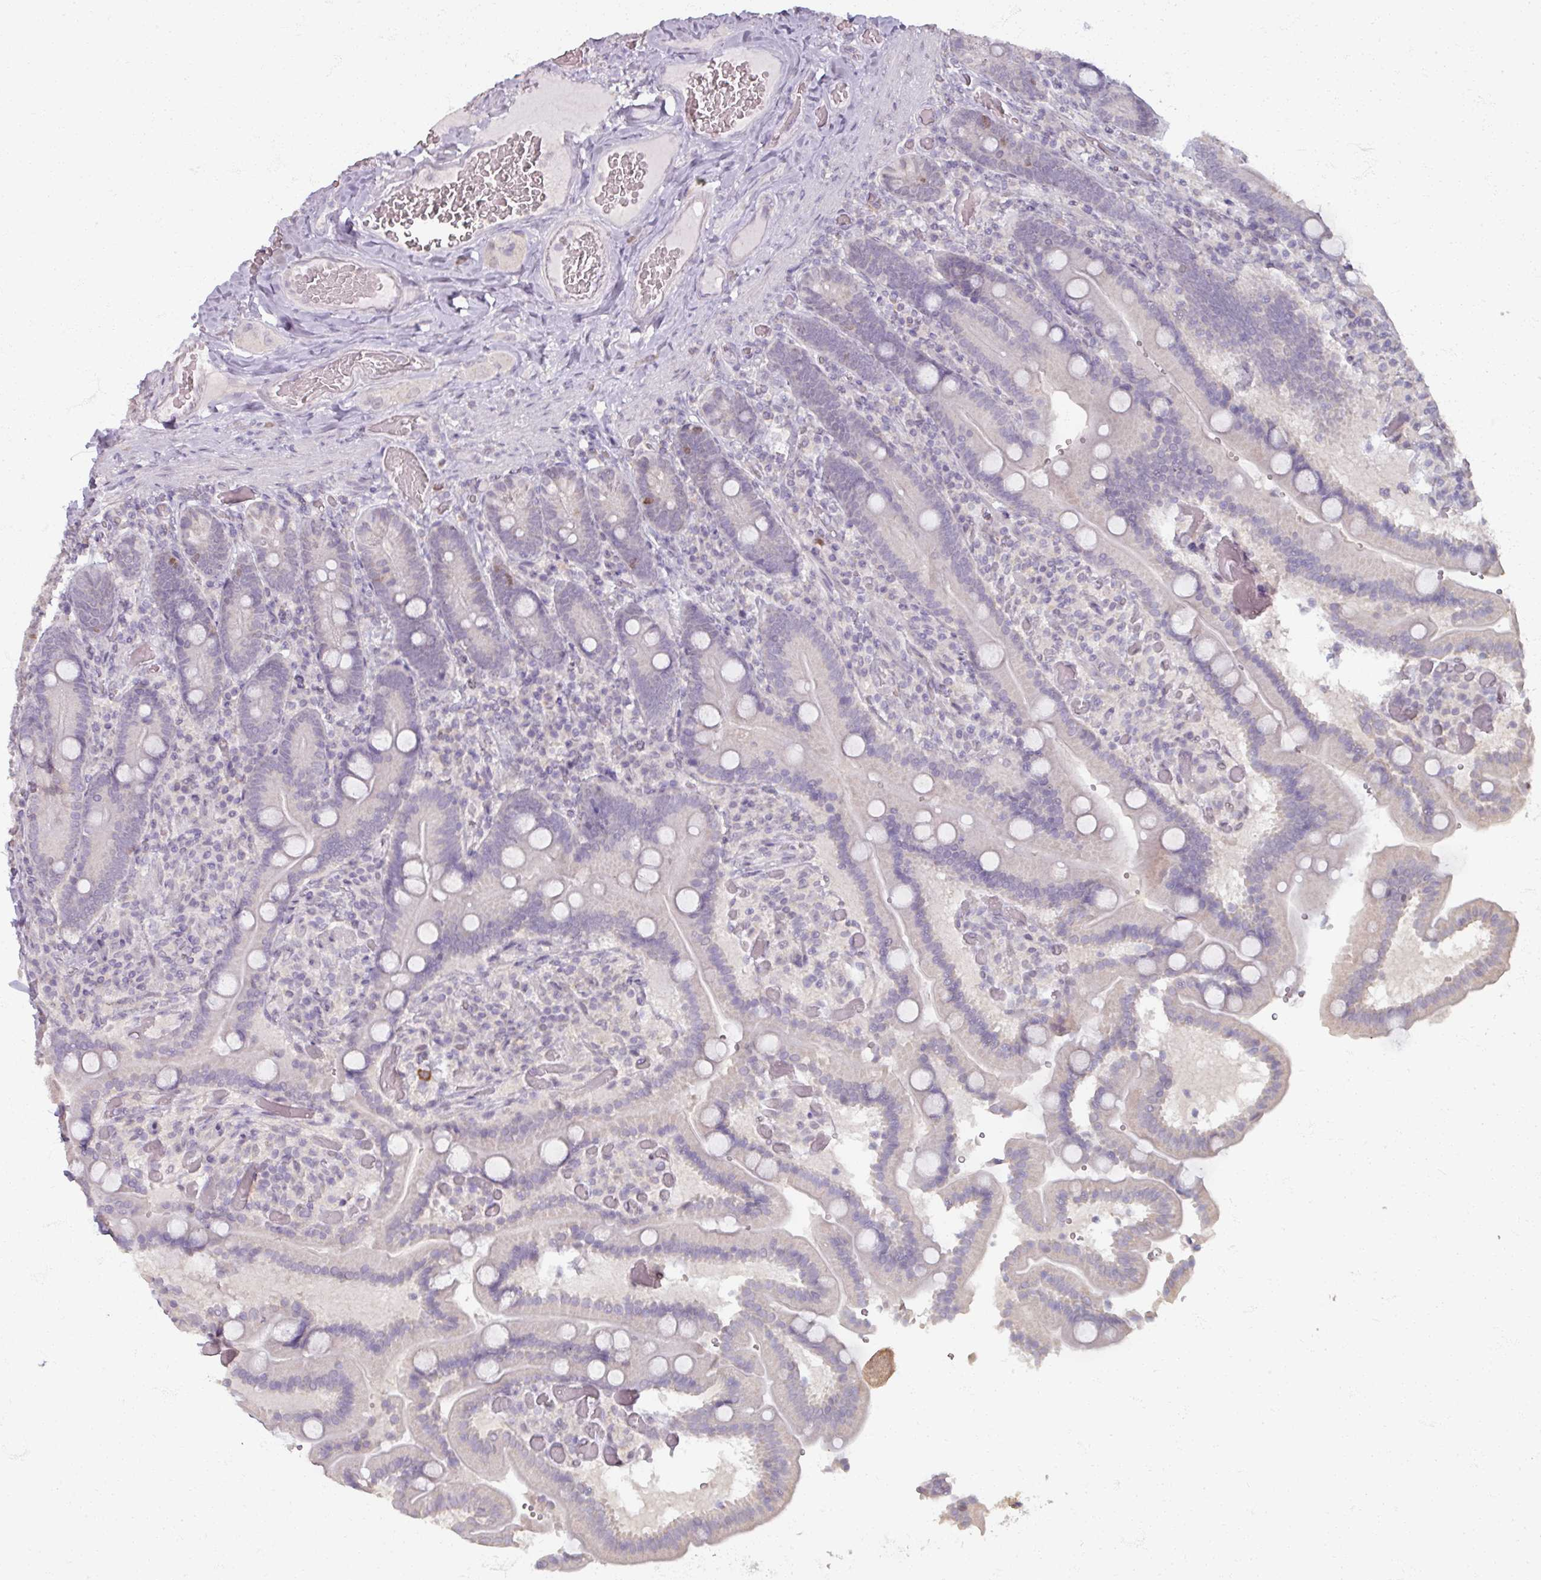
{"staining": {"intensity": "negative", "quantity": "none", "location": "none"}, "tissue": "duodenum", "cell_type": "Glandular cells", "image_type": "normal", "snomed": [{"axis": "morphology", "description": "Normal tissue, NOS"}, {"axis": "topography", "description": "Duodenum"}], "caption": "Immunohistochemical staining of normal human duodenum demonstrates no significant positivity in glandular cells. (Stains: DAB immunohistochemistry (IHC) with hematoxylin counter stain, Microscopy: brightfield microscopy at high magnification).", "gene": "SOX11", "patient": {"sex": "female", "age": 62}}